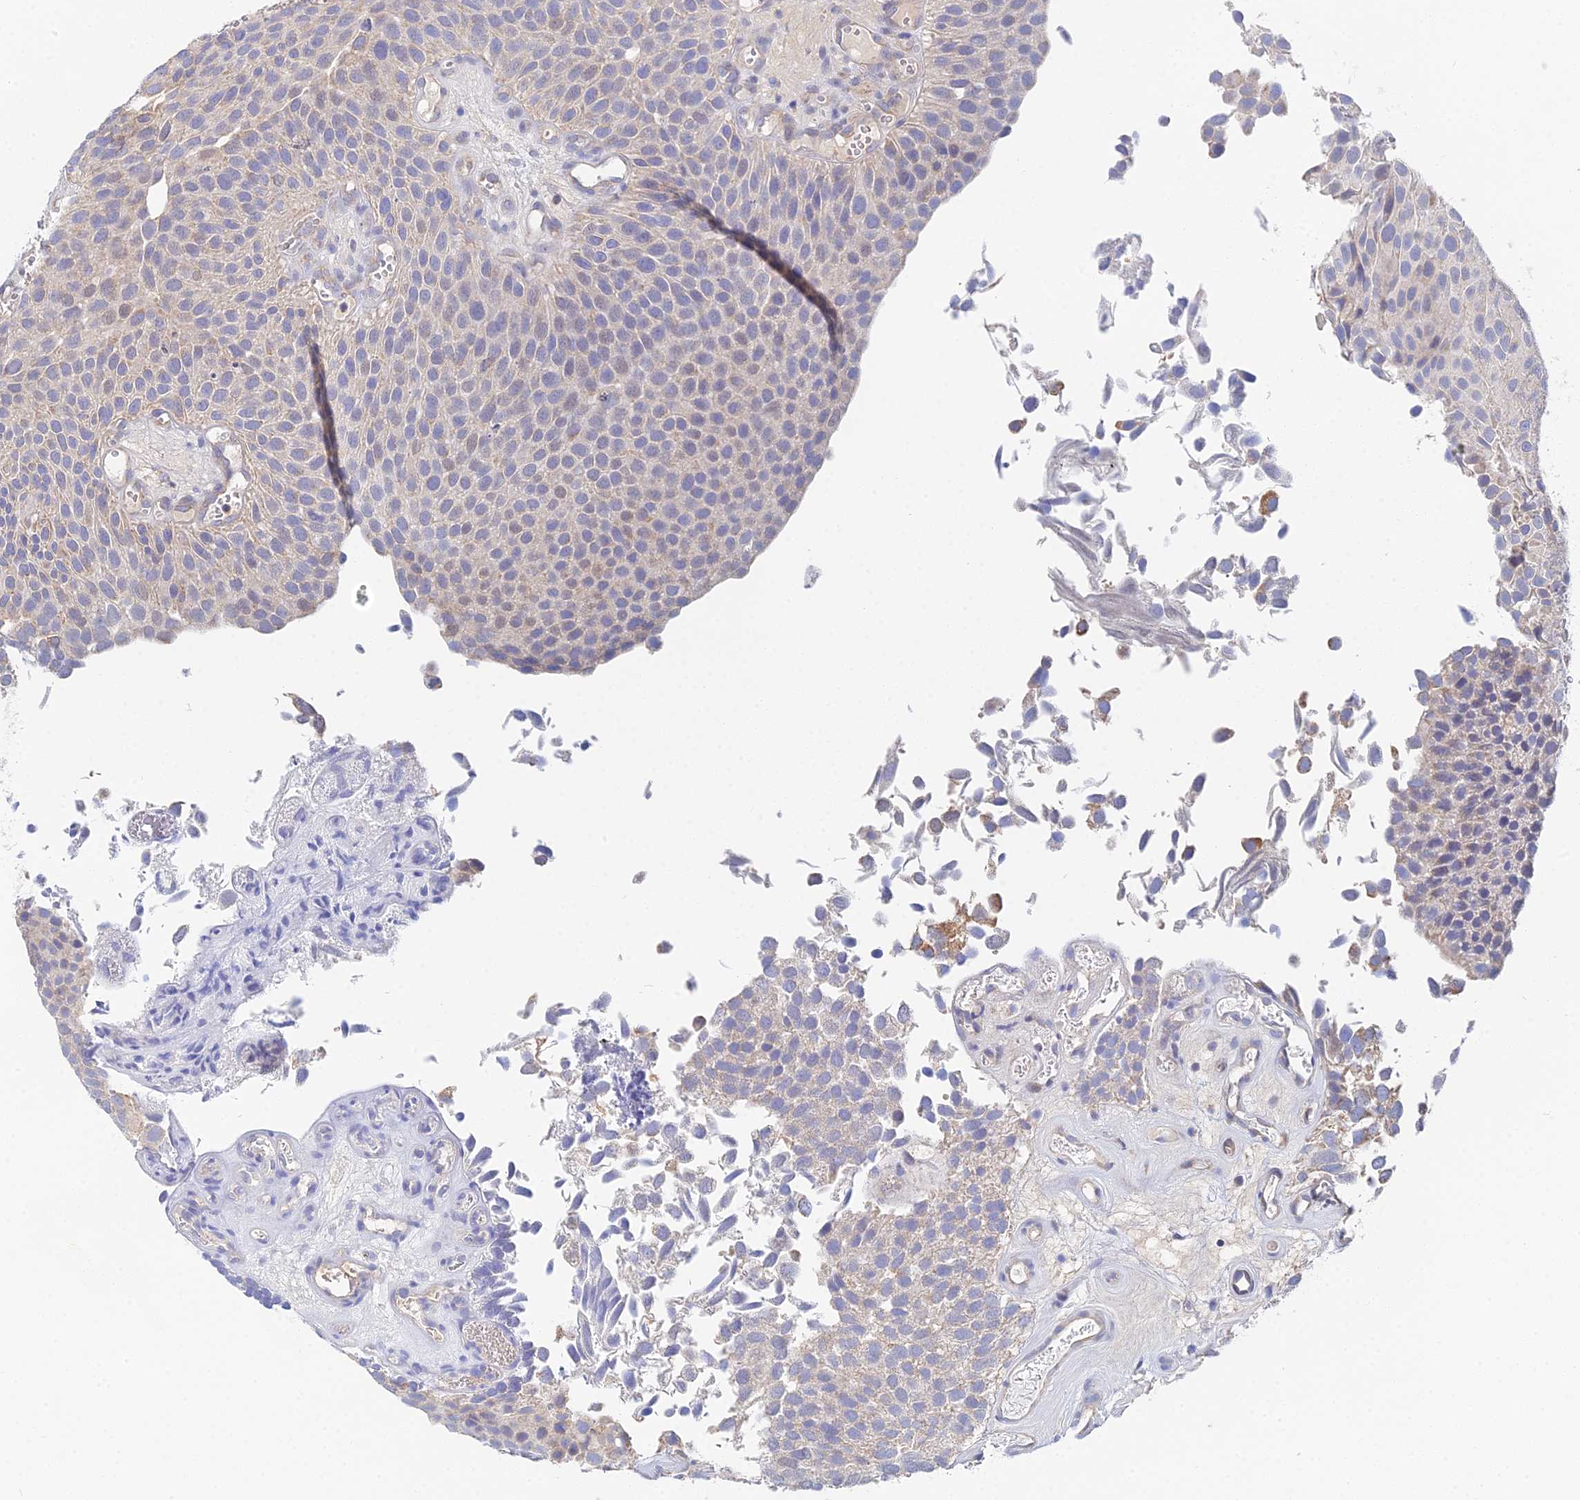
{"staining": {"intensity": "negative", "quantity": "none", "location": "none"}, "tissue": "urothelial cancer", "cell_type": "Tumor cells", "image_type": "cancer", "snomed": [{"axis": "morphology", "description": "Urothelial carcinoma, Low grade"}, {"axis": "topography", "description": "Urinary bladder"}], "caption": "IHC of human urothelial carcinoma (low-grade) demonstrates no positivity in tumor cells.", "gene": "DNAH14", "patient": {"sex": "male", "age": 89}}